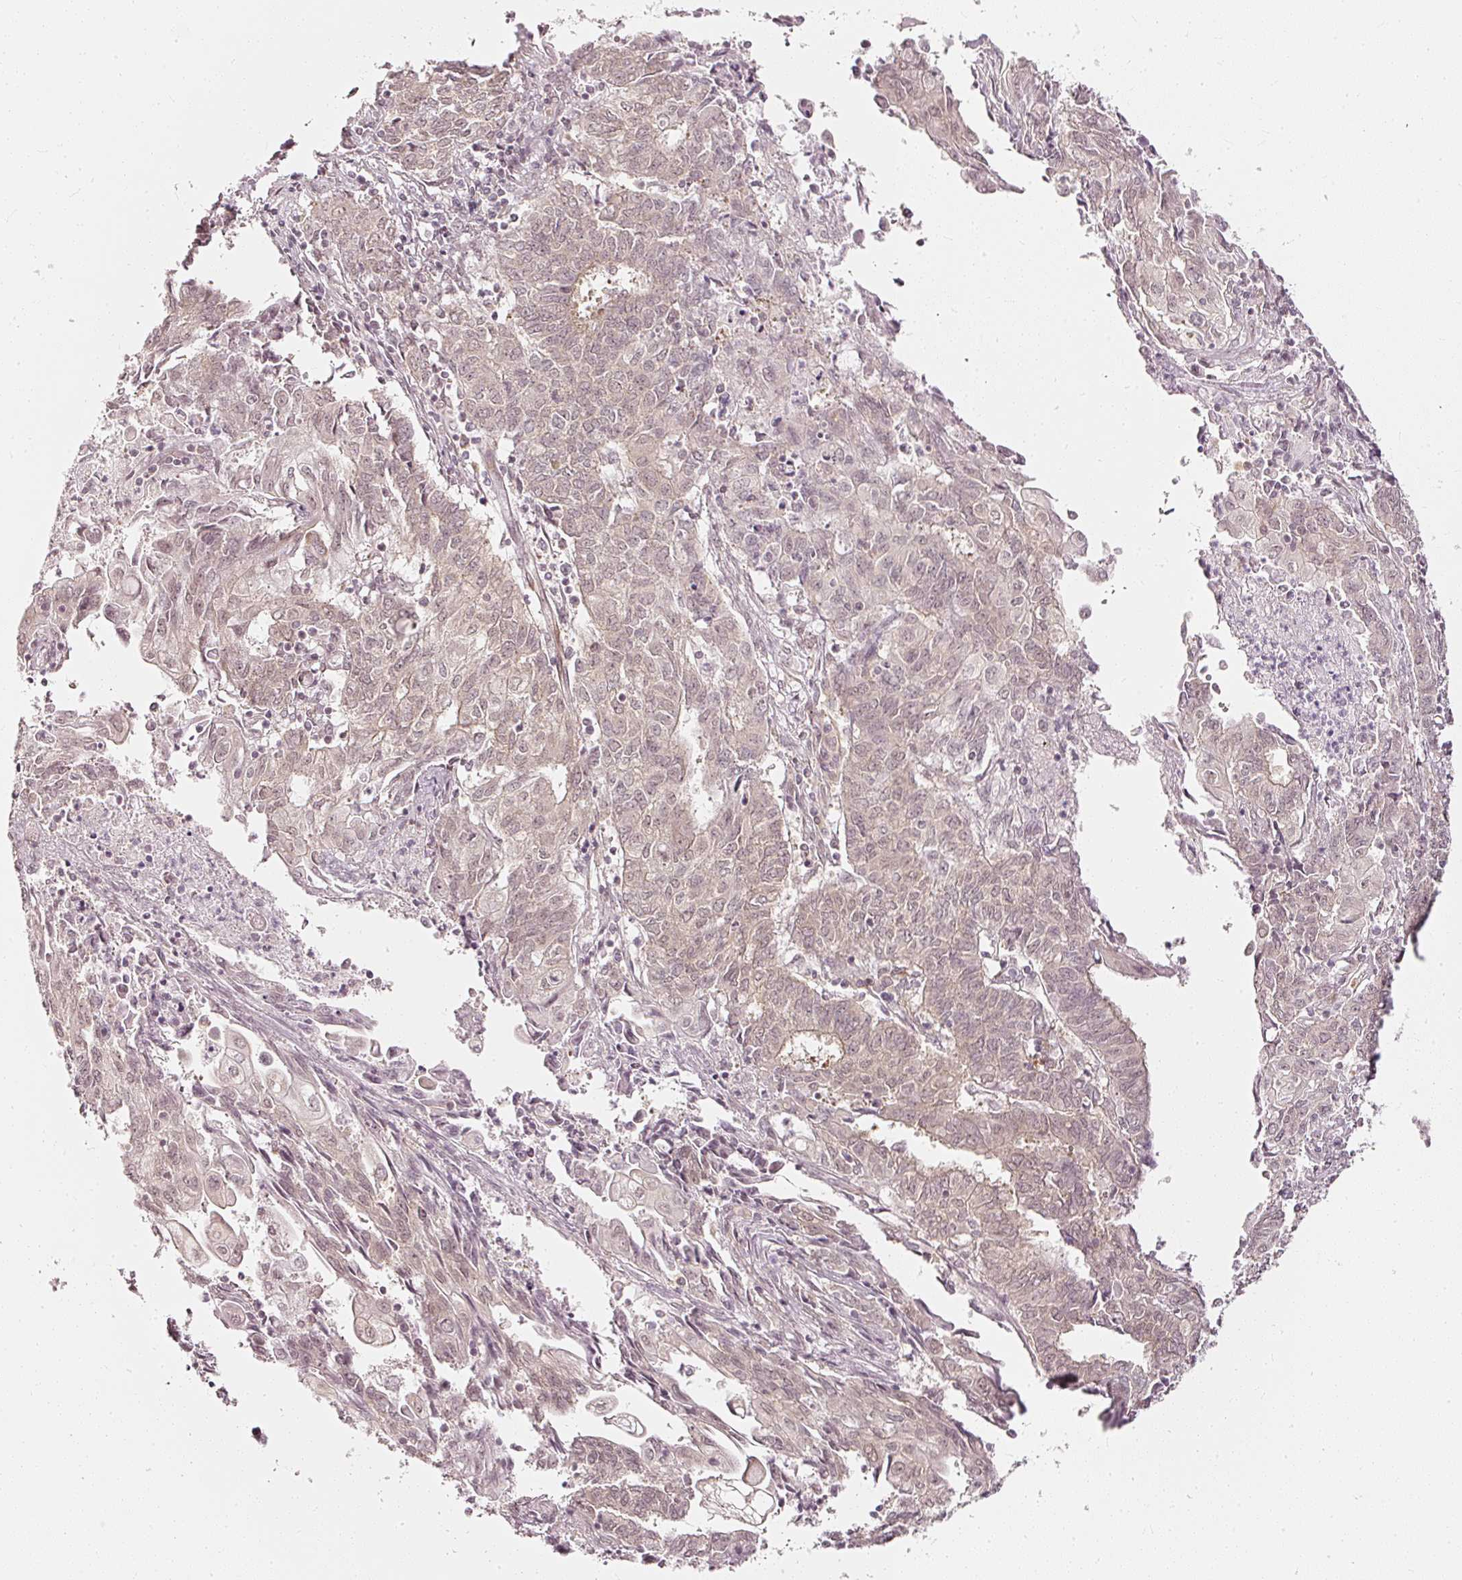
{"staining": {"intensity": "negative", "quantity": "none", "location": "none"}, "tissue": "endometrial cancer", "cell_type": "Tumor cells", "image_type": "cancer", "snomed": [{"axis": "morphology", "description": "Adenocarcinoma, NOS"}, {"axis": "topography", "description": "Endometrium"}], "caption": "Immunohistochemistry (IHC) image of neoplastic tissue: human adenocarcinoma (endometrial) stained with DAB (3,3'-diaminobenzidine) displays no significant protein positivity in tumor cells.", "gene": "DRD2", "patient": {"sex": "female", "age": 54}}